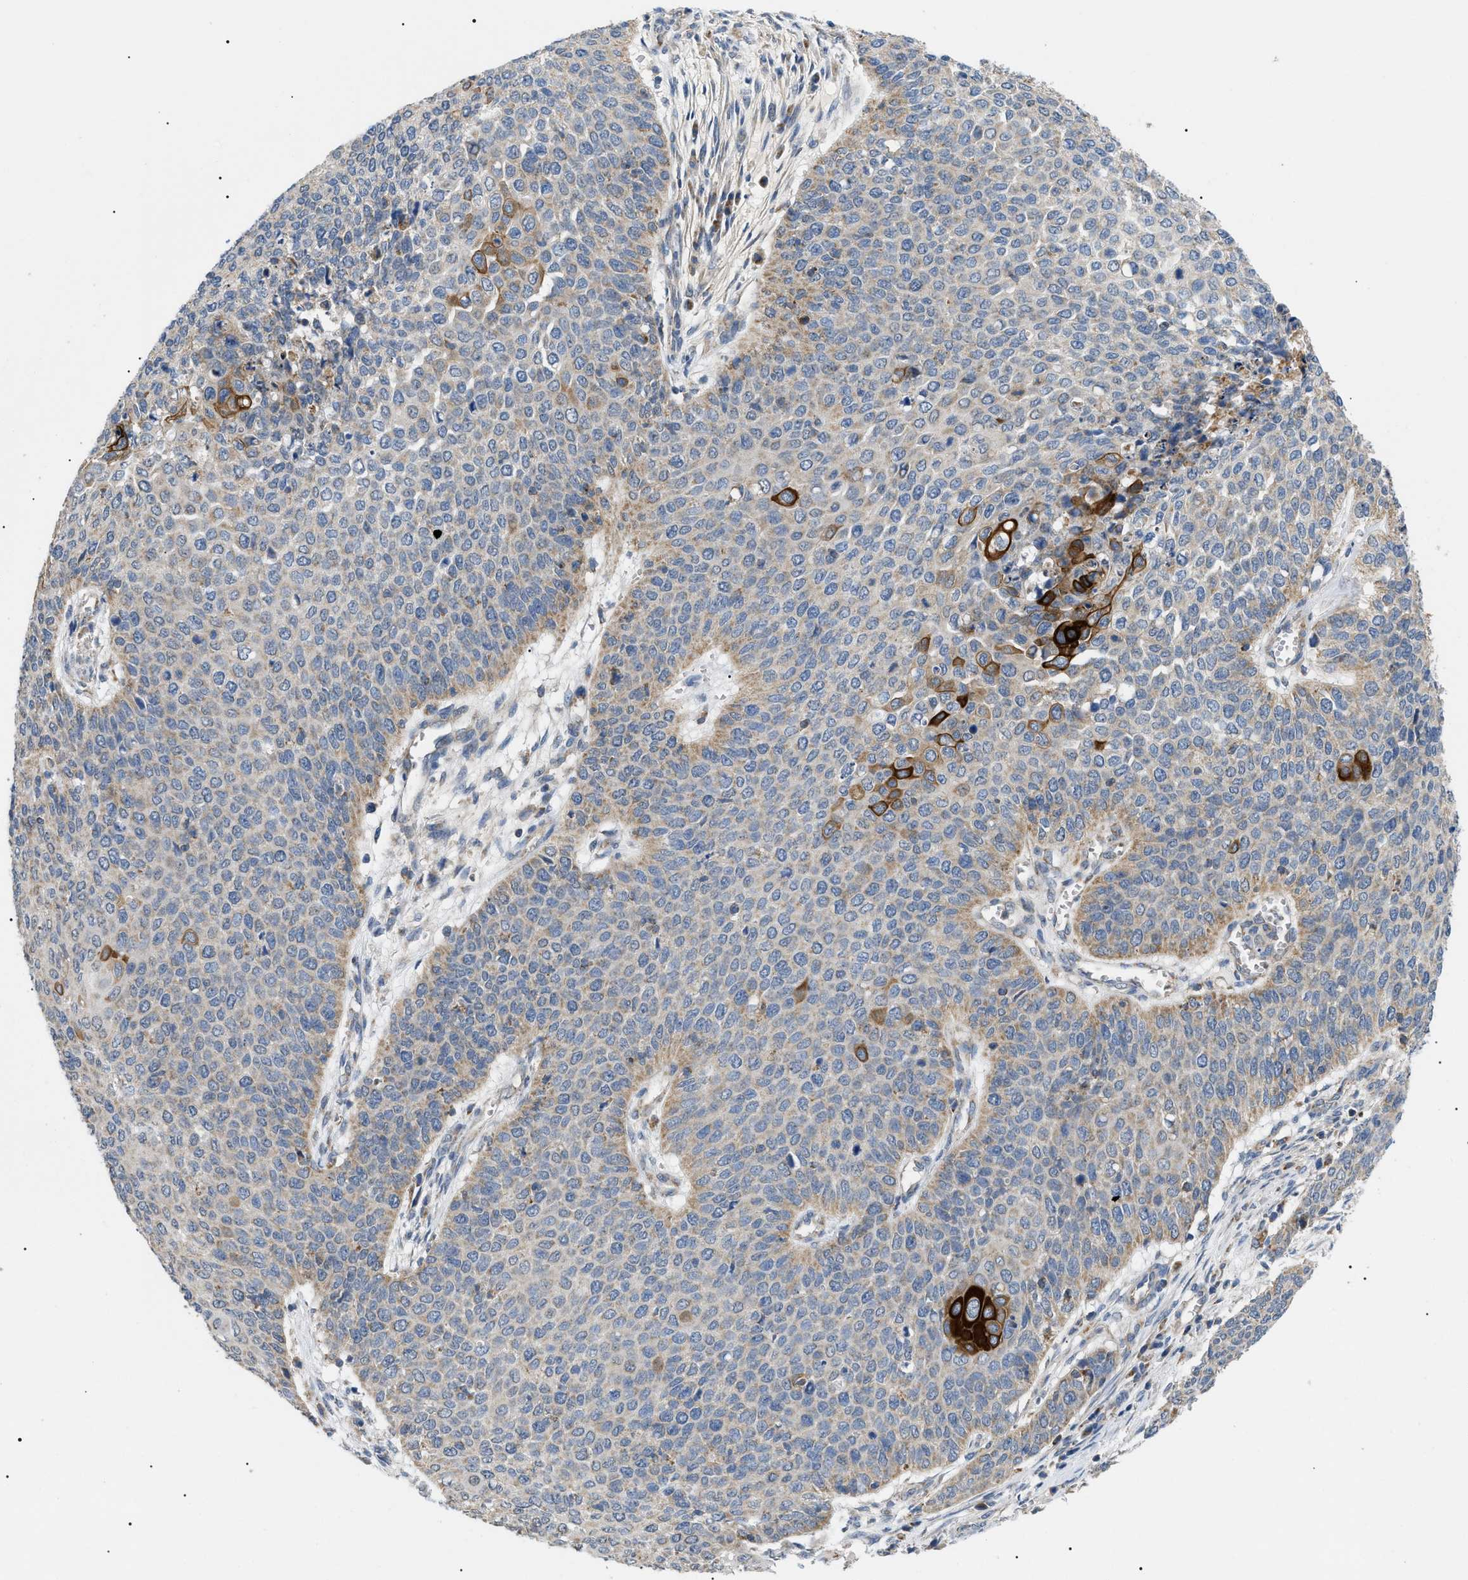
{"staining": {"intensity": "strong", "quantity": "<25%", "location": "cytoplasmic/membranous"}, "tissue": "cervical cancer", "cell_type": "Tumor cells", "image_type": "cancer", "snomed": [{"axis": "morphology", "description": "Squamous cell carcinoma, NOS"}, {"axis": "topography", "description": "Cervix"}], "caption": "Squamous cell carcinoma (cervical) tissue displays strong cytoplasmic/membranous staining in about <25% of tumor cells, visualized by immunohistochemistry.", "gene": "TOMM6", "patient": {"sex": "female", "age": 39}}